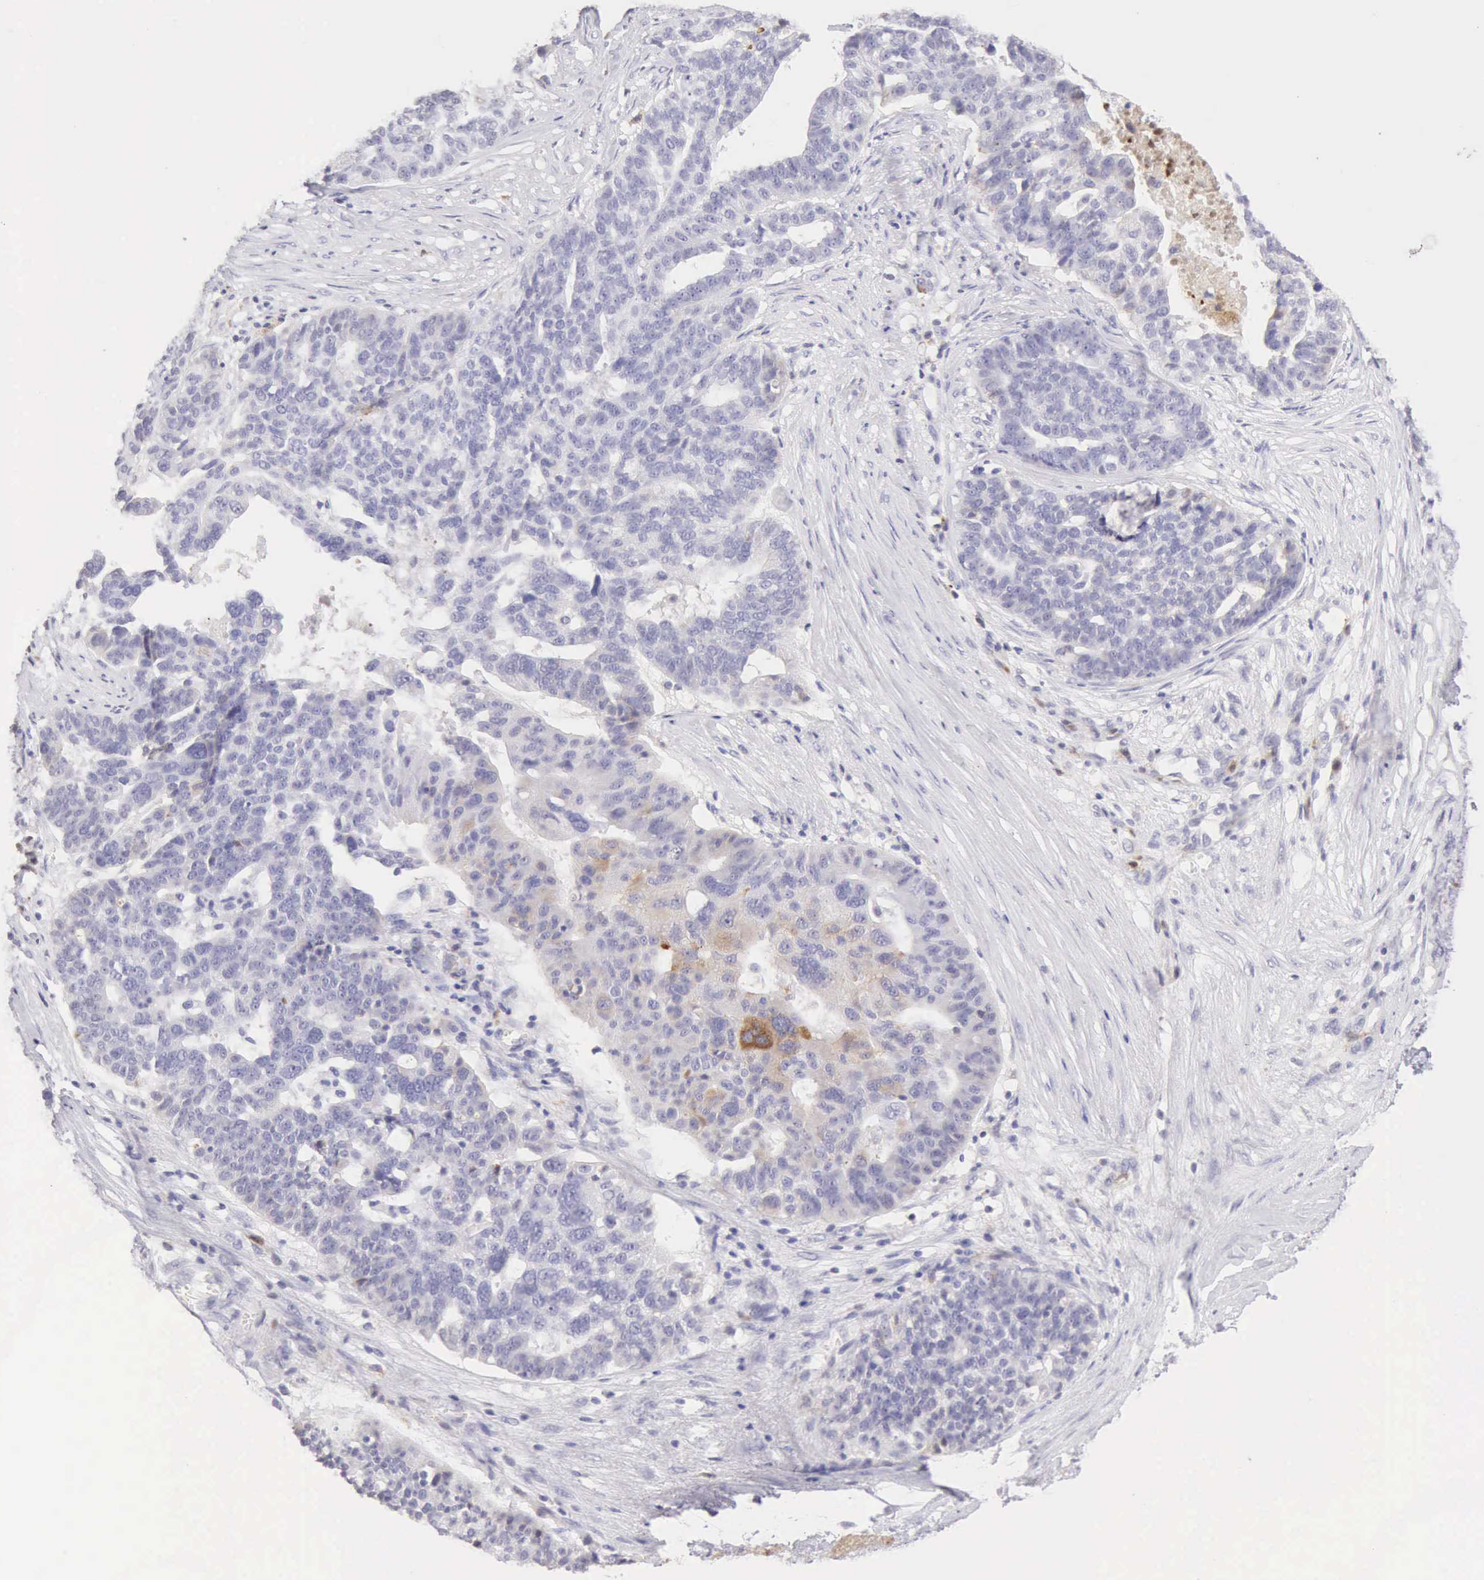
{"staining": {"intensity": "weak", "quantity": "<25%", "location": "cytoplasmic/membranous"}, "tissue": "ovarian cancer", "cell_type": "Tumor cells", "image_type": "cancer", "snomed": [{"axis": "morphology", "description": "Cystadenocarcinoma, serous, NOS"}, {"axis": "topography", "description": "Ovary"}], "caption": "This is an immunohistochemistry micrograph of human serous cystadenocarcinoma (ovarian). There is no staining in tumor cells.", "gene": "RNASE1", "patient": {"sex": "female", "age": 59}}